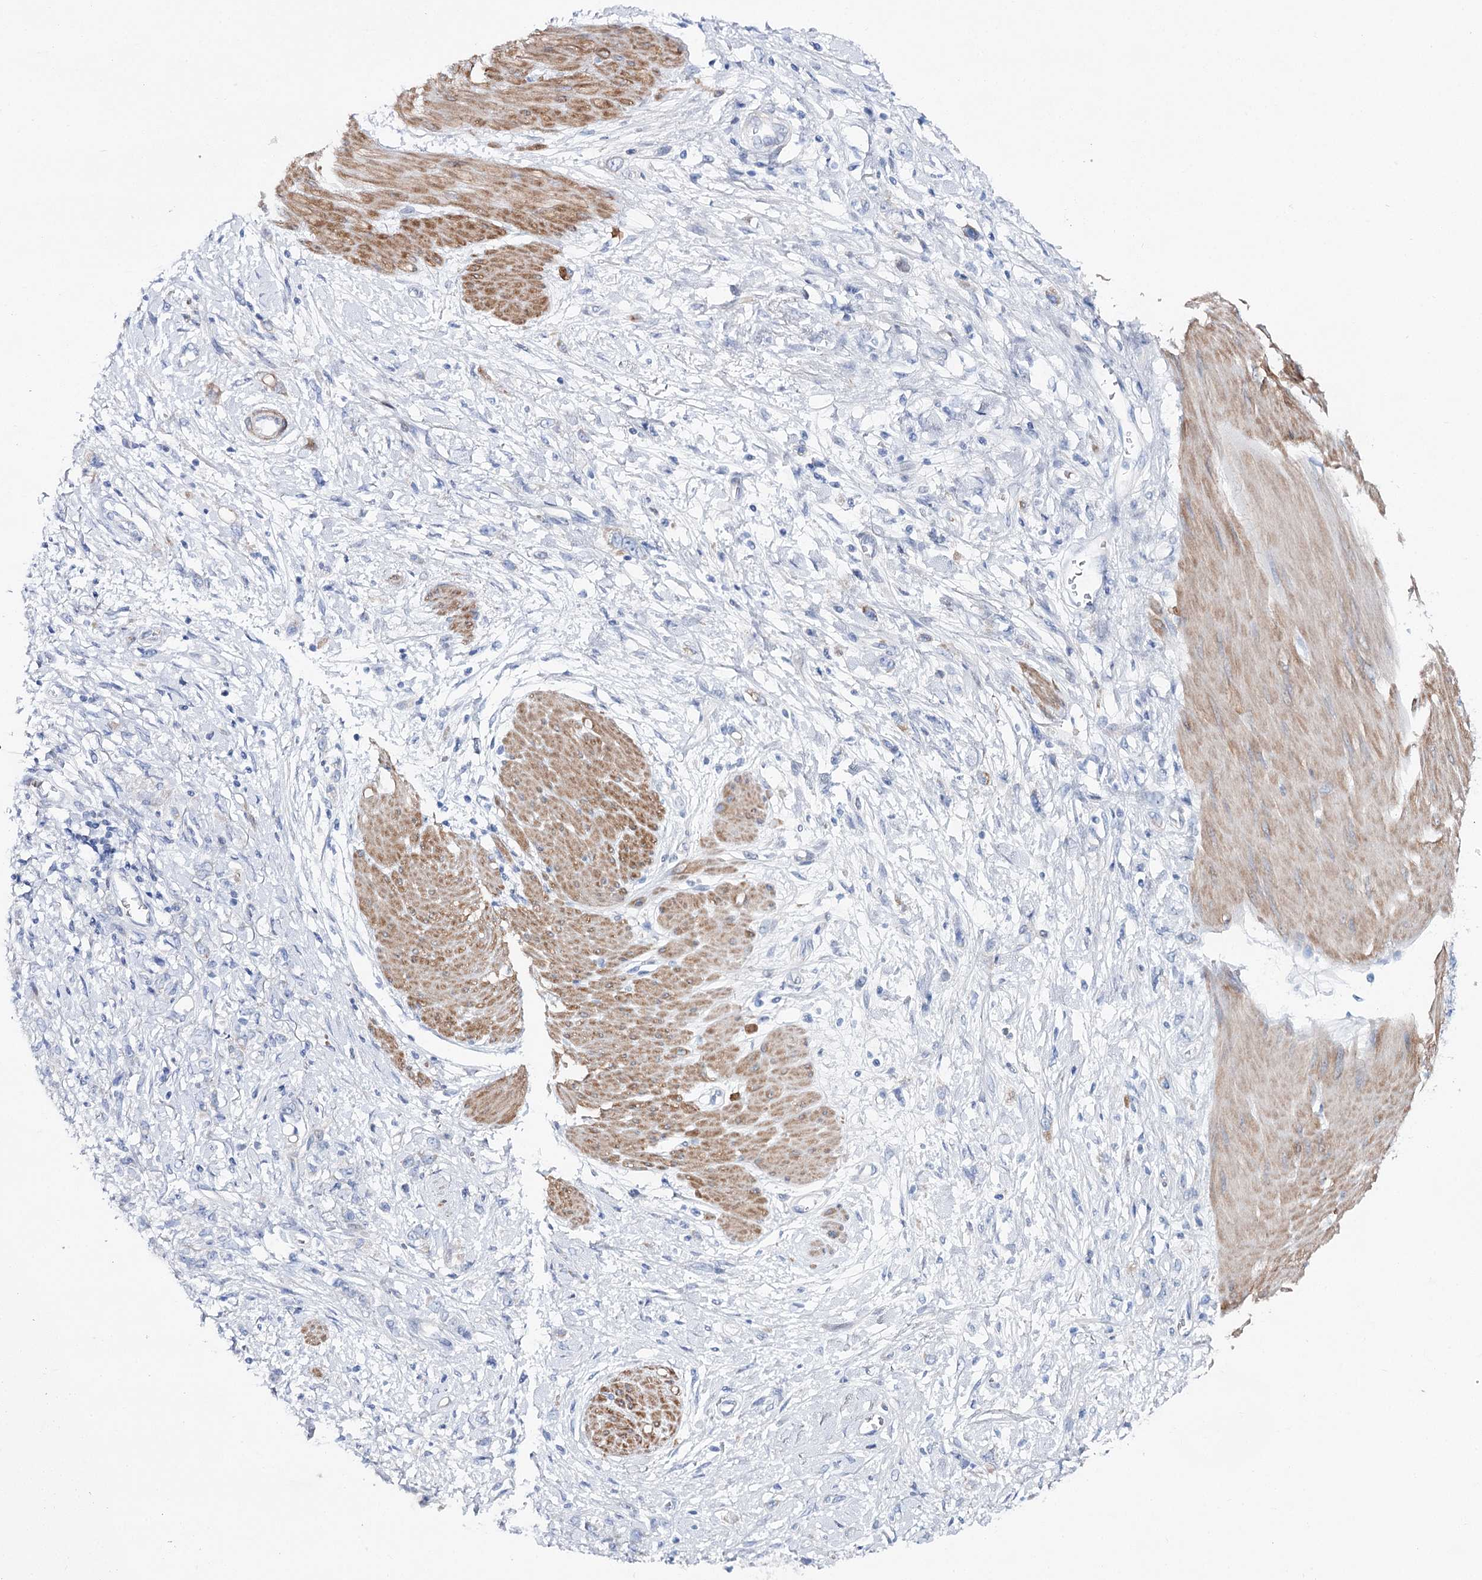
{"staining": {"intensity": "negative", "quantity": "none", "location": "none"}, "tissue": "stomach cancer", "cell_type": "Tumor cells", "image_type": "cancer", "snomed": [{"axis": "morphology", "description": "Adenocarcinoma, NOS"}, {"axis": "topography", "description": "Stomach"}], "caption": "This is a photomicrograph of IHC staining of stomach cancer (adenocarcinoma), which shows no staining in tumor cells.", "gene": "ANKRD23", "patient": {"sex": "female", "age": 76}}